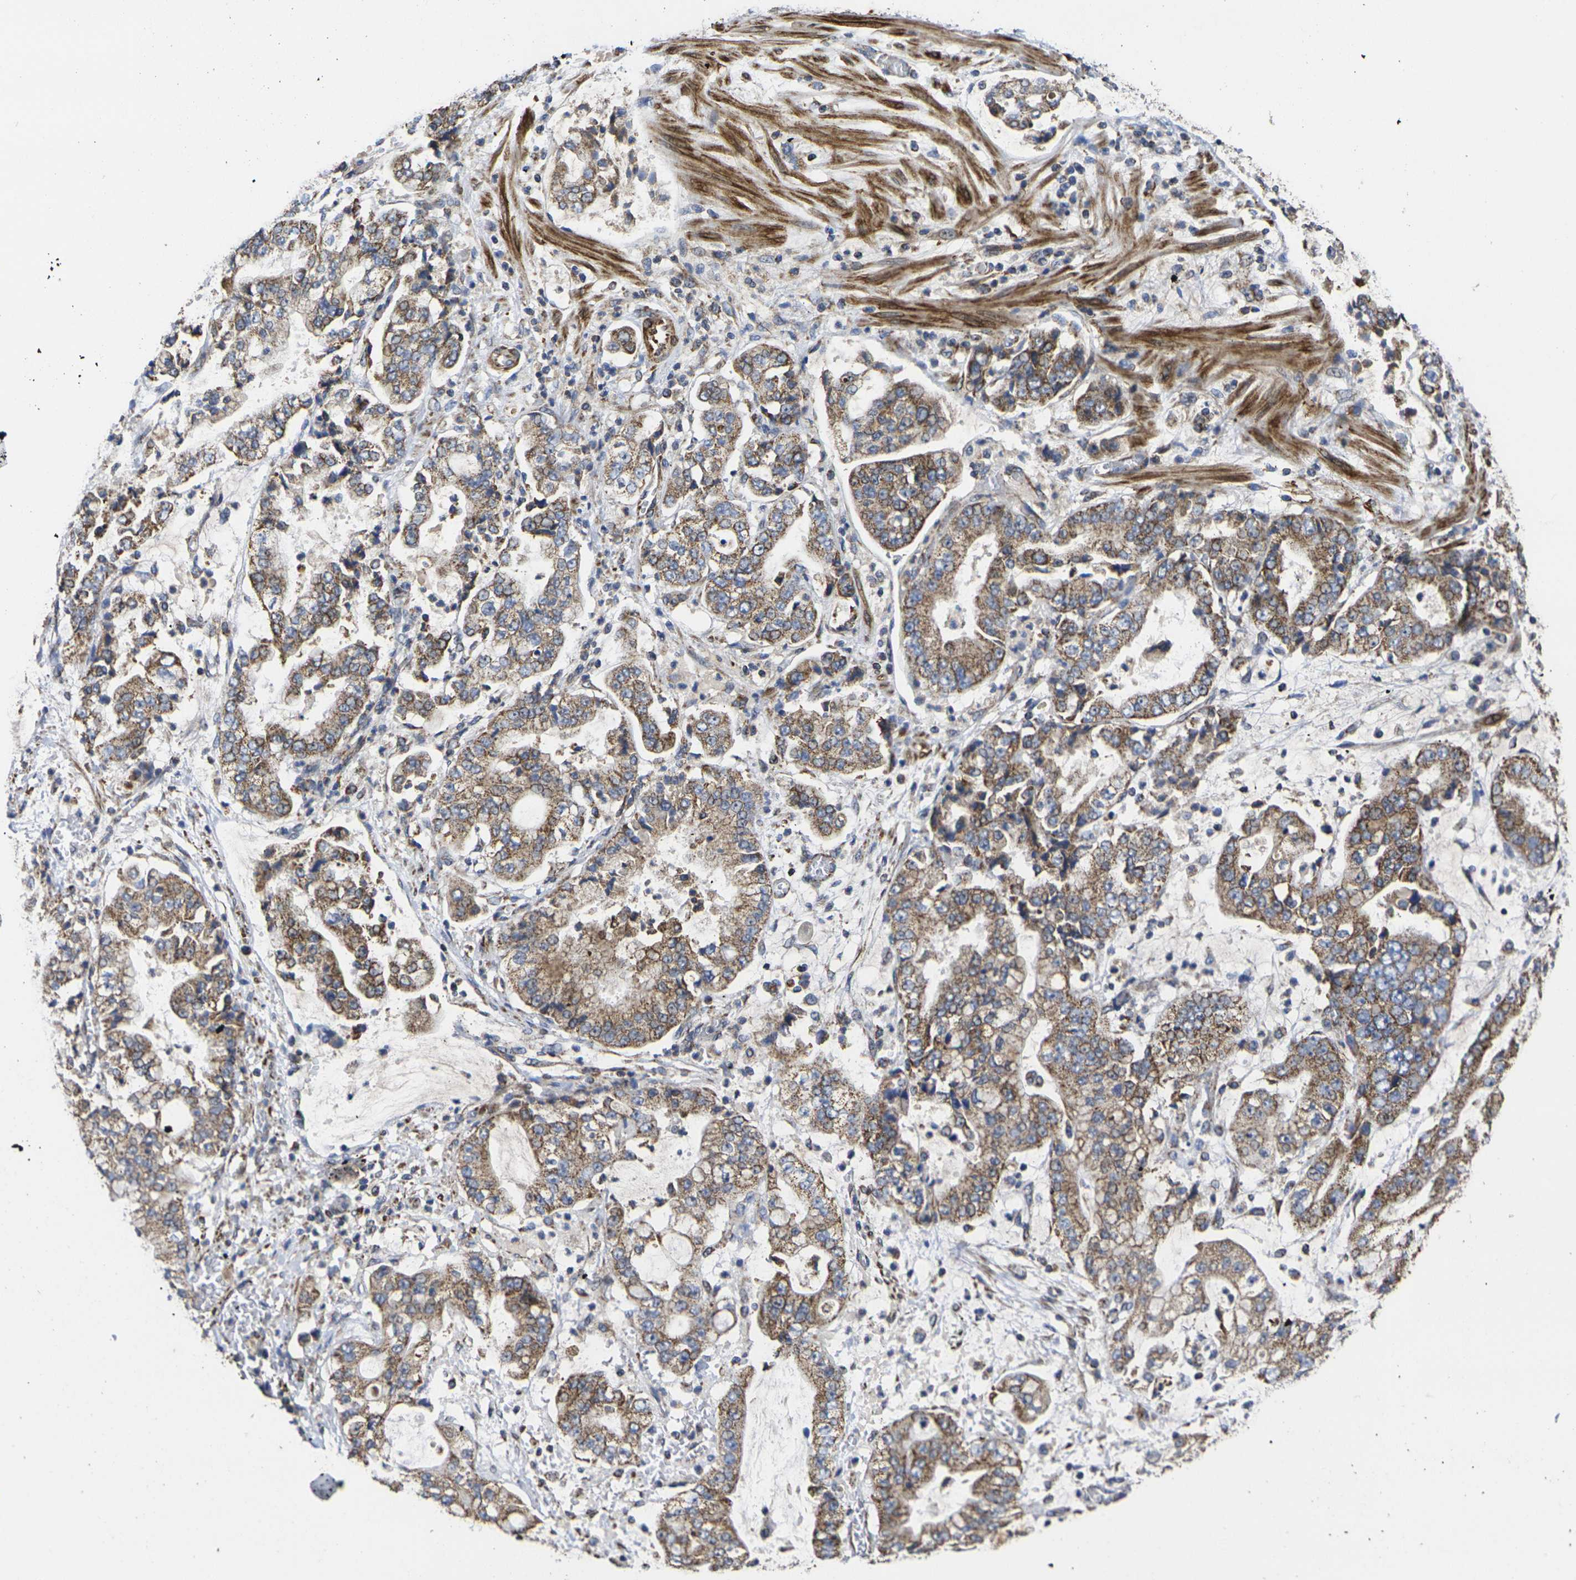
{"staining": {"intensity": "moderate", "quantity": ">75%", "location": "cytoplasmic/membranous"}, "tissue": "stomach cancer", "cell_type": "Tumor cells", "image_type": "cancer", "snomed": [{"axis": "morphology", "description": "Adenocarcinoma, NOS"}, {"axis": "topography", "description": "Stomach"}], "caption": "Tumor cells exhibit medium levels of moderate cytoplasmic/membranous positivity in approximately >75% of cells in stomach cancer (adenocarcinoma).", "gene": "P2RY11", "patient": {"sex": "male", "age": 76}}